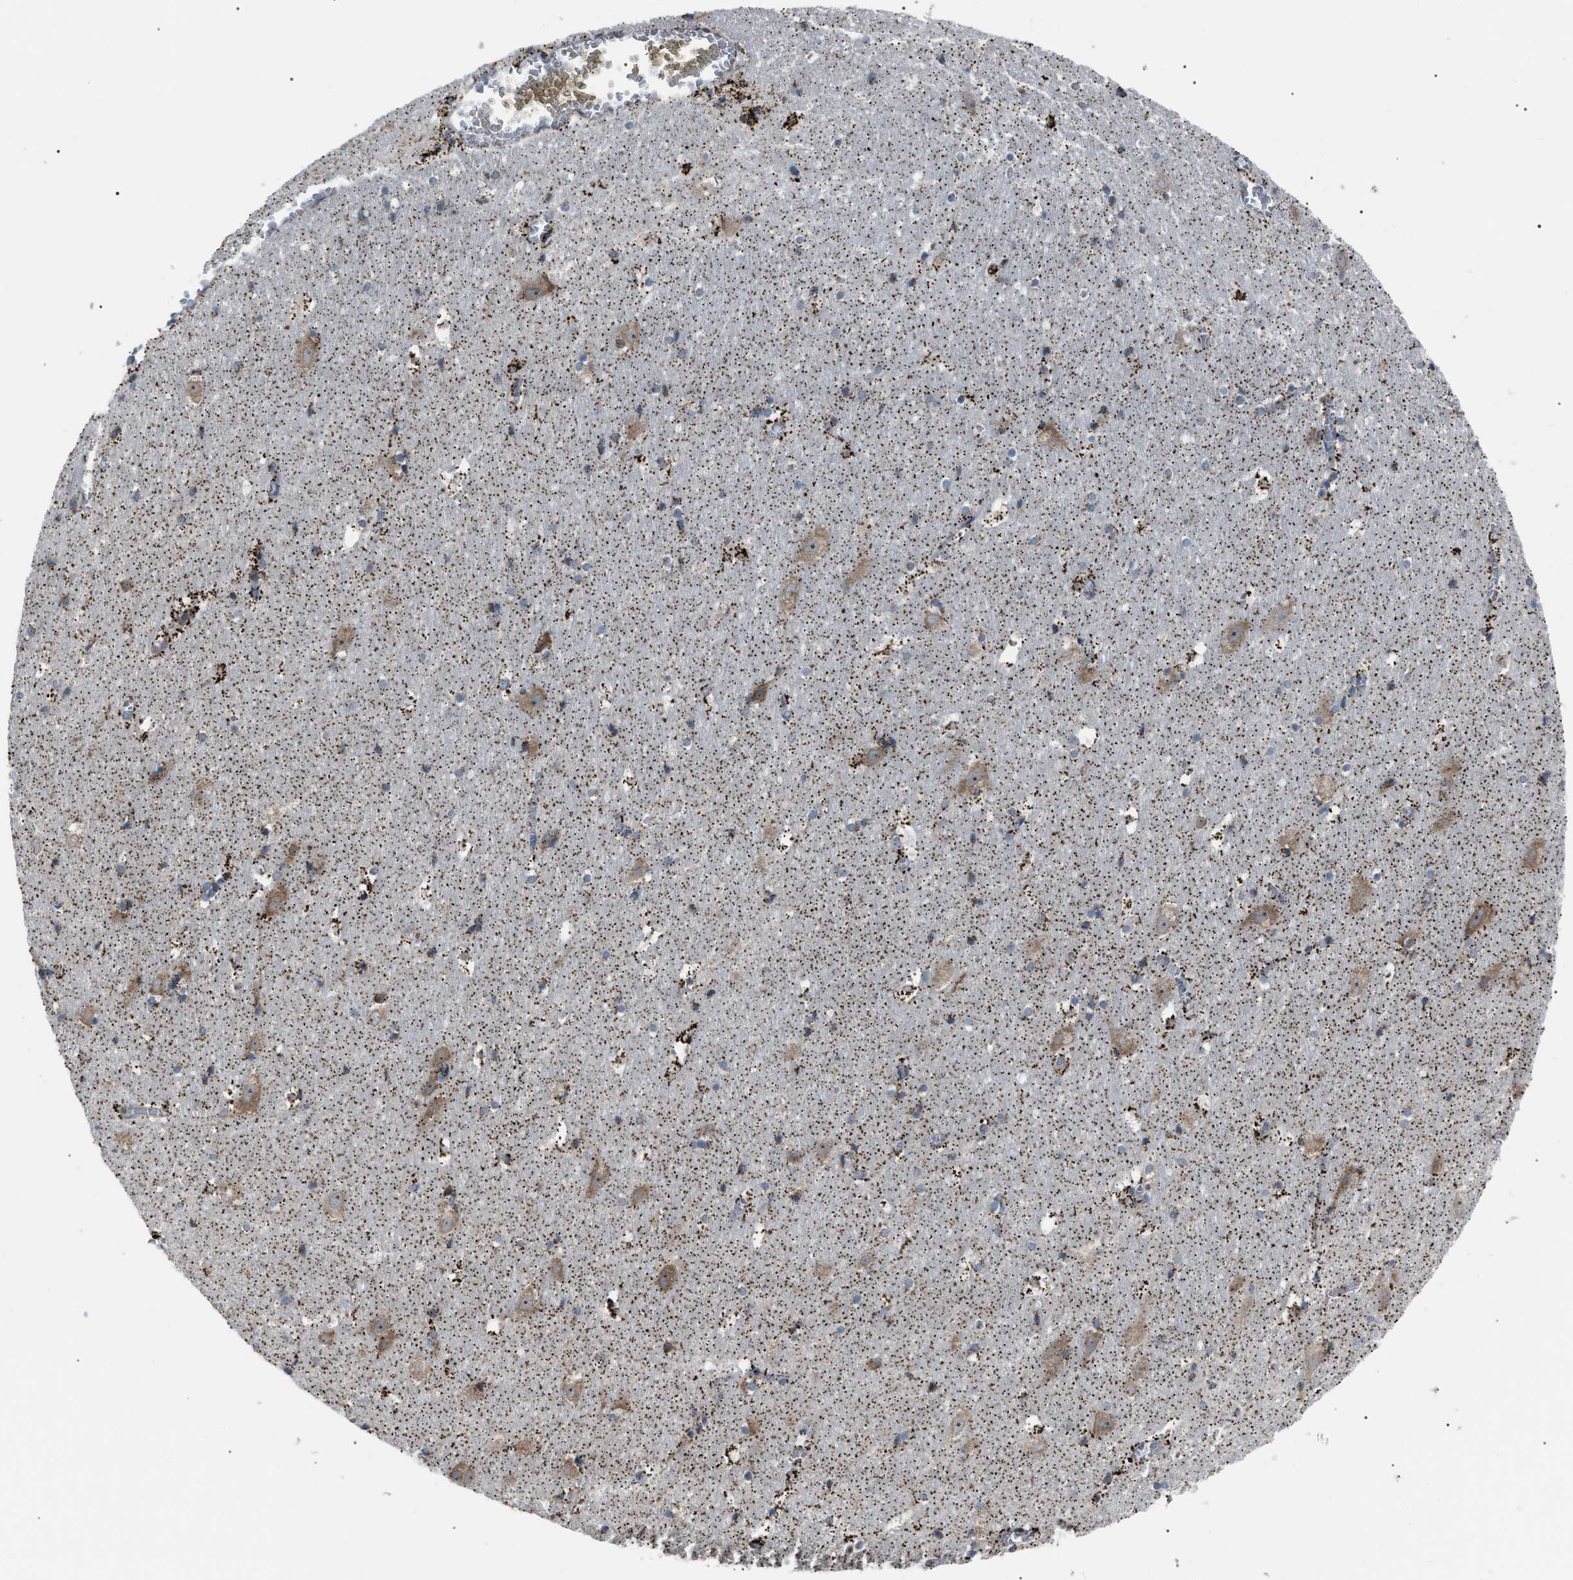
{"staining": {"intensity": "moderate", "quantity": "<25%", "location": "cytoplasmic/membranous"}, "tissue": "hippocampus", "cell_type": "Glial cells", "image_type": "normal", "snomed": [{"axis": "morphology", "description": "Normal tissue, NOS"}, {"axis": "topography", "description": "Hippocampus"}], "caption": "IHC of benign human hippocampus demonstrates low levels of moderate cytoplasmic/membranous expression in about <25% of glial cells.", "gene": "AGO2", "patient": {"sex": "male", "age": 45}}